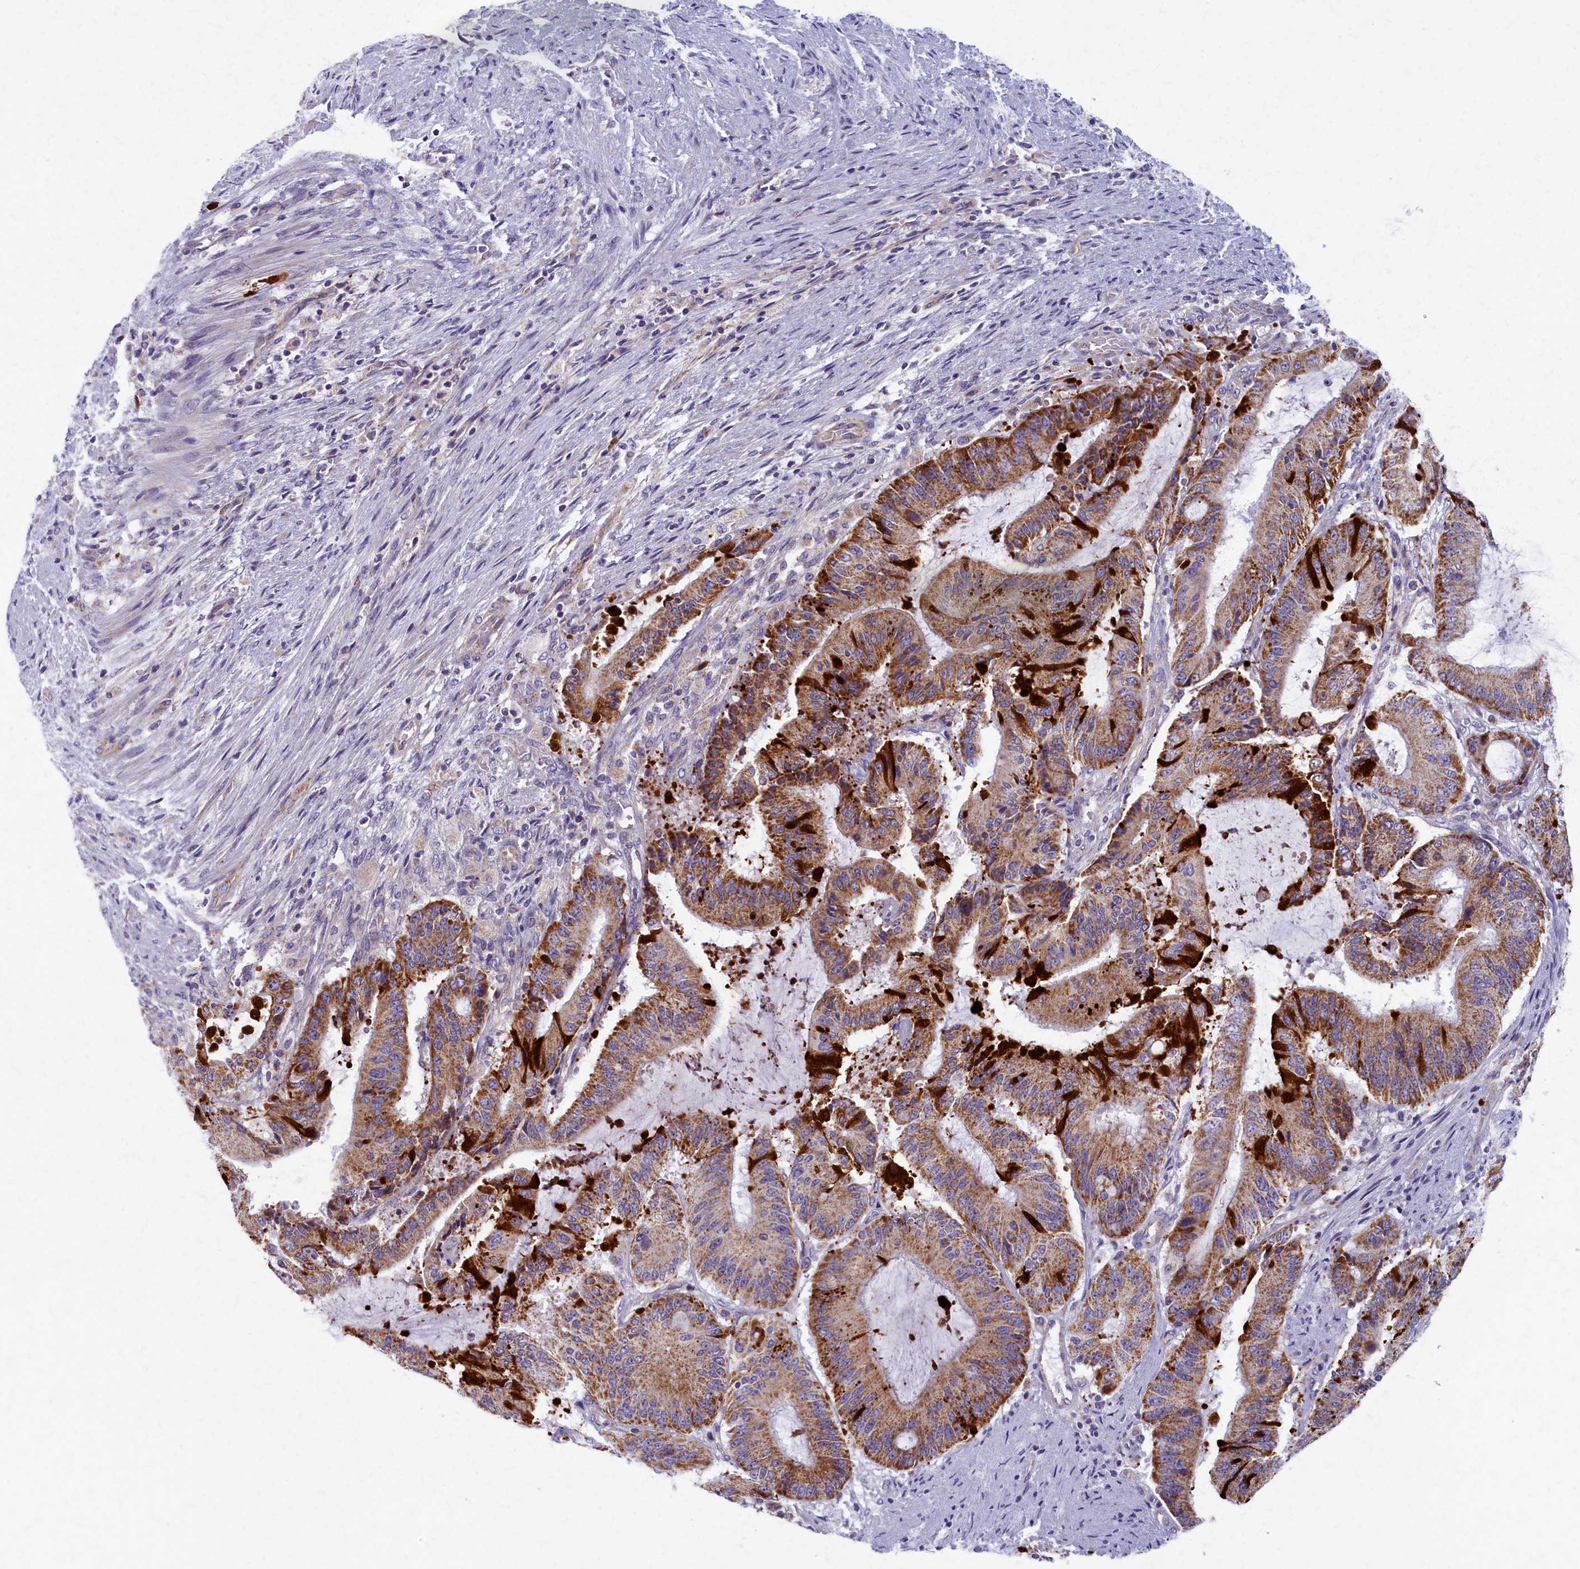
{"staining": {"intensity": "moderate", "quantity": ">75%", "location": "cytoplasmic/membranous"}, "tissue": "liver cancer", "cell_type": "Tumor cells", "image_type": "cancer", "snomed": [{"axis": "morphology", "description": "Normal tissue, NOS"}, {"axis": "morphology", "description": "Cholangiocarcinoma"}, {"axis": "topography", "description": "Liver"}, {"axis": "topography", "description": "Peripheral nerve tissue"}], "caption": "Moderate cytoplasmic/membranous positivity is seen in approximately >75% of tumor cells in liver cancer.", "gene": "MRPS25", "patient": {"sex": "female", "age": 73}}